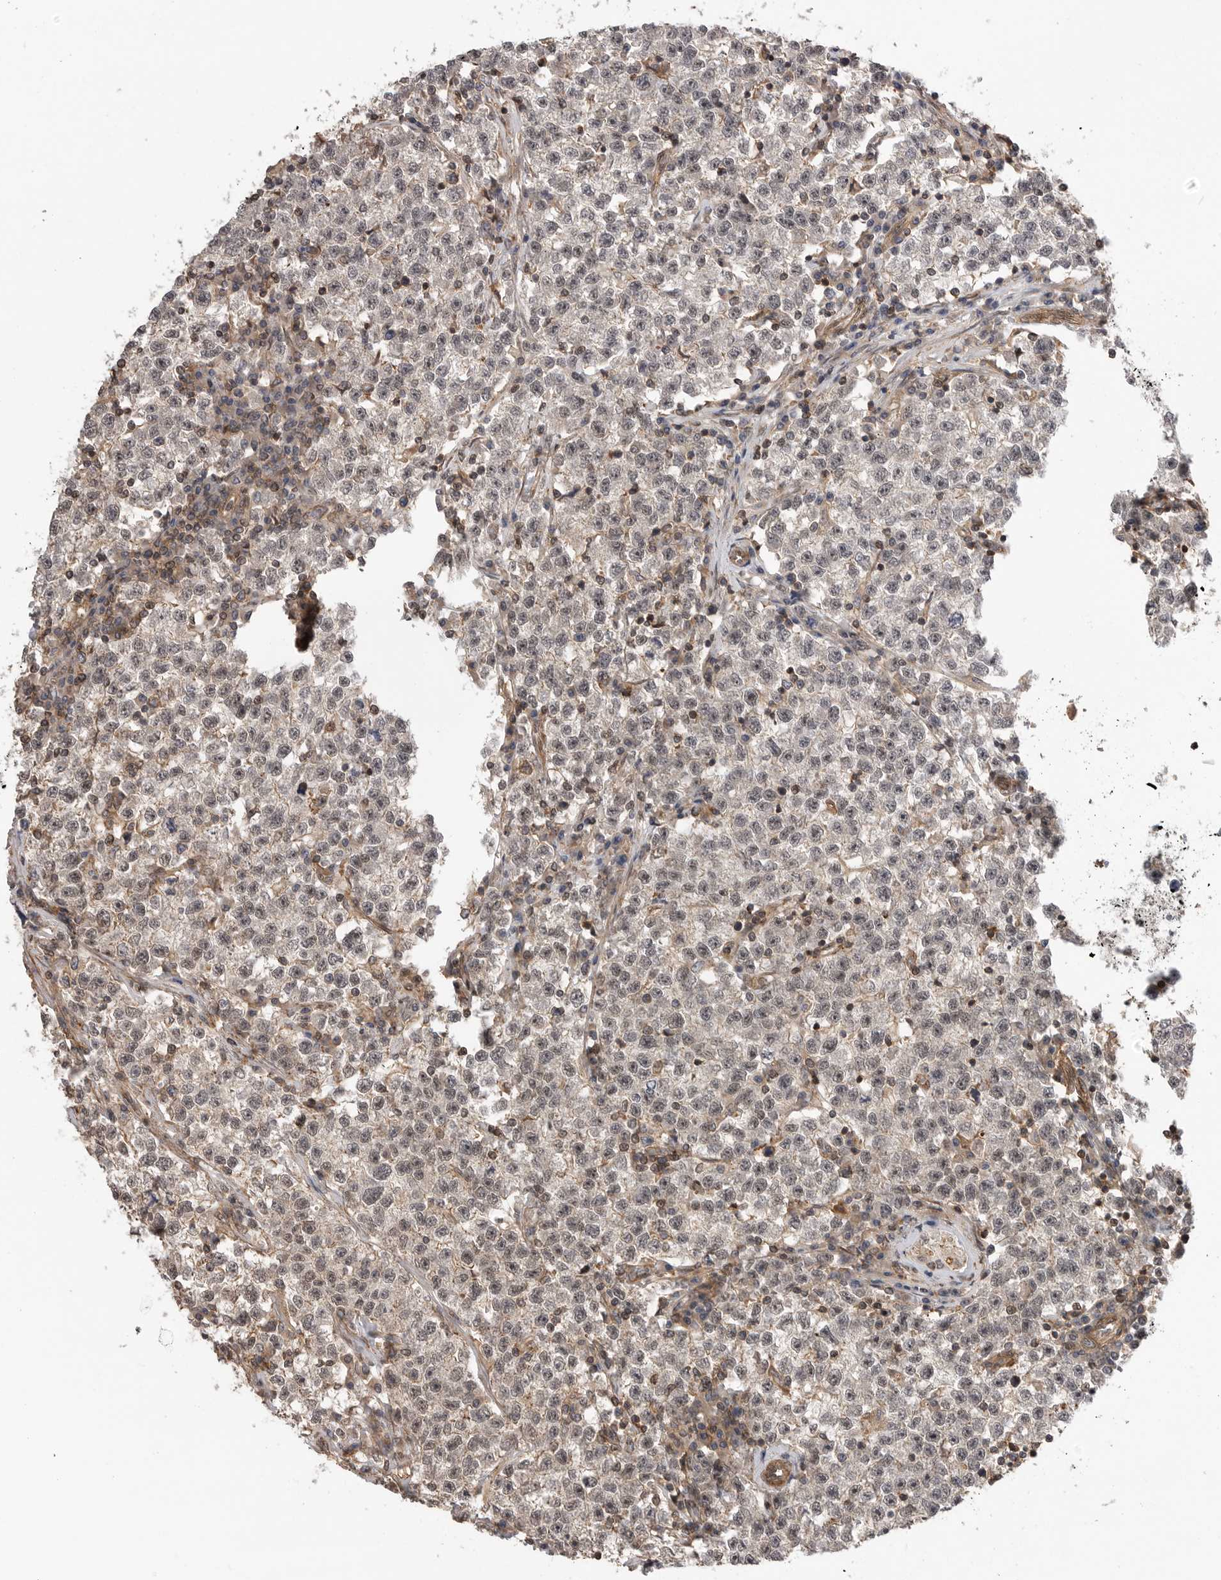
{"staining": {"intensity": "weak", "quantity": "25%-75%", "location": "nuclear"}, "tissue": "testis cancer", "cell_type": "Tumor cells", "image_type": "cancer", "snomed": [{"axis": "morphology", "description": "Seminoma, NOS"}, {"axis": "topography", "description": "Testis"}], "caption": "Protein staining of testis cancer tissue demonstrates weak nuclear positivity in about 25%-75% of tumor cells. The protein of interest is shown in brown color, while the nuclei are stained blue.", "gene": "TRIM56", "patient": {"sex": "male", "age": 22}}